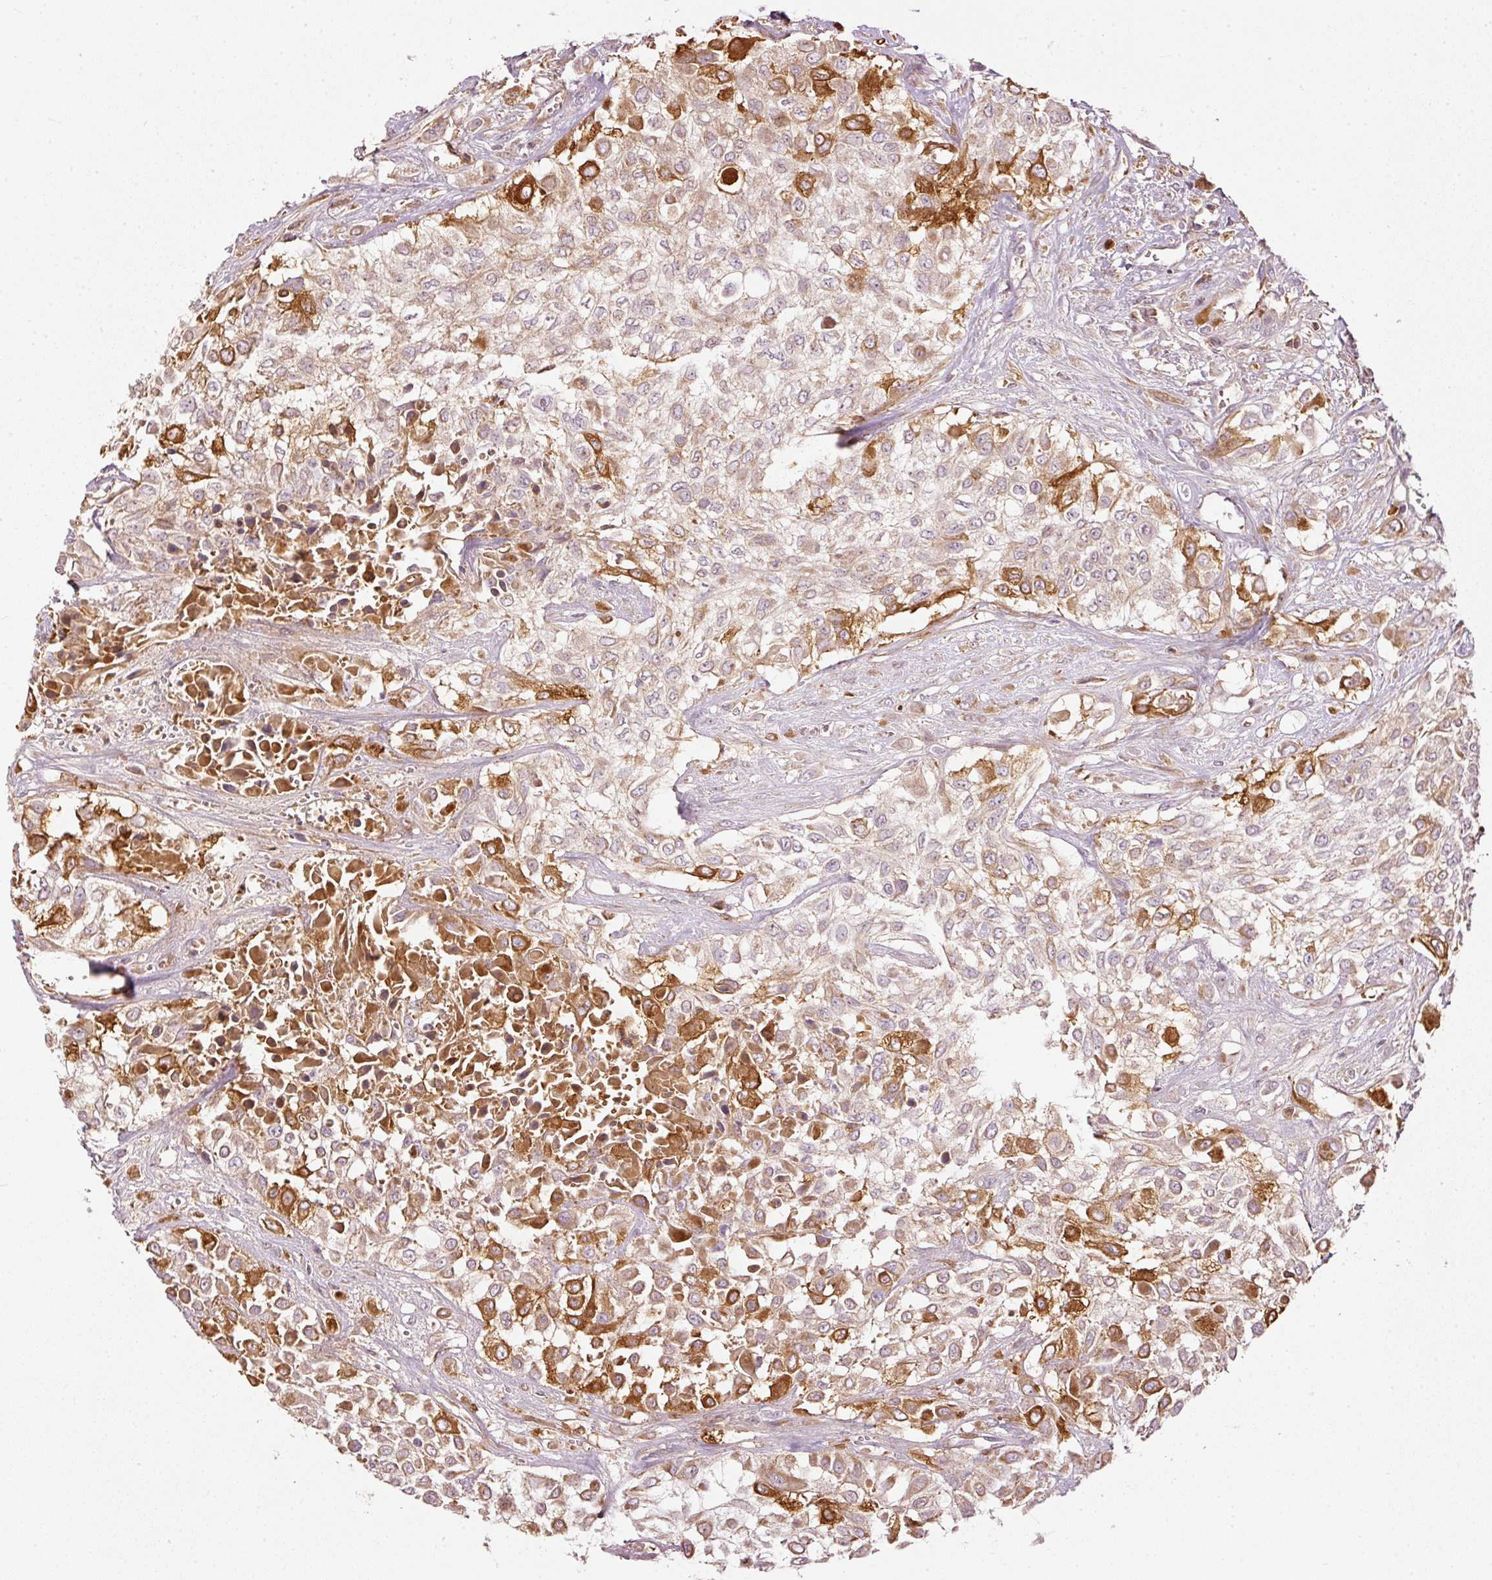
{"staining": {"intensity": "moderate", "quantity": "25%-75%", "location": "cytoplasmic/membranous"}, "tissue": "urothelial cancer", "cell_type": "Tumor cells", "image_type": "cancer", "snomed": [{"axis": "morphology", "description": "Urothelial carcinoma, High grade"}, {"axis": "topography", "description": "Urinary bladder"}], "caption": "A micrograph of human urothelial cancer stained for a protein exhibits moderate cytoplasmic/membranous brown staining in tumor cells. Using DAB (brown) and hematoxylin (blue) stains, captured at high magnification using brightfield microscopy.", "gene": "SERPING1", "patient": {"sex": "male", "age": 57}}